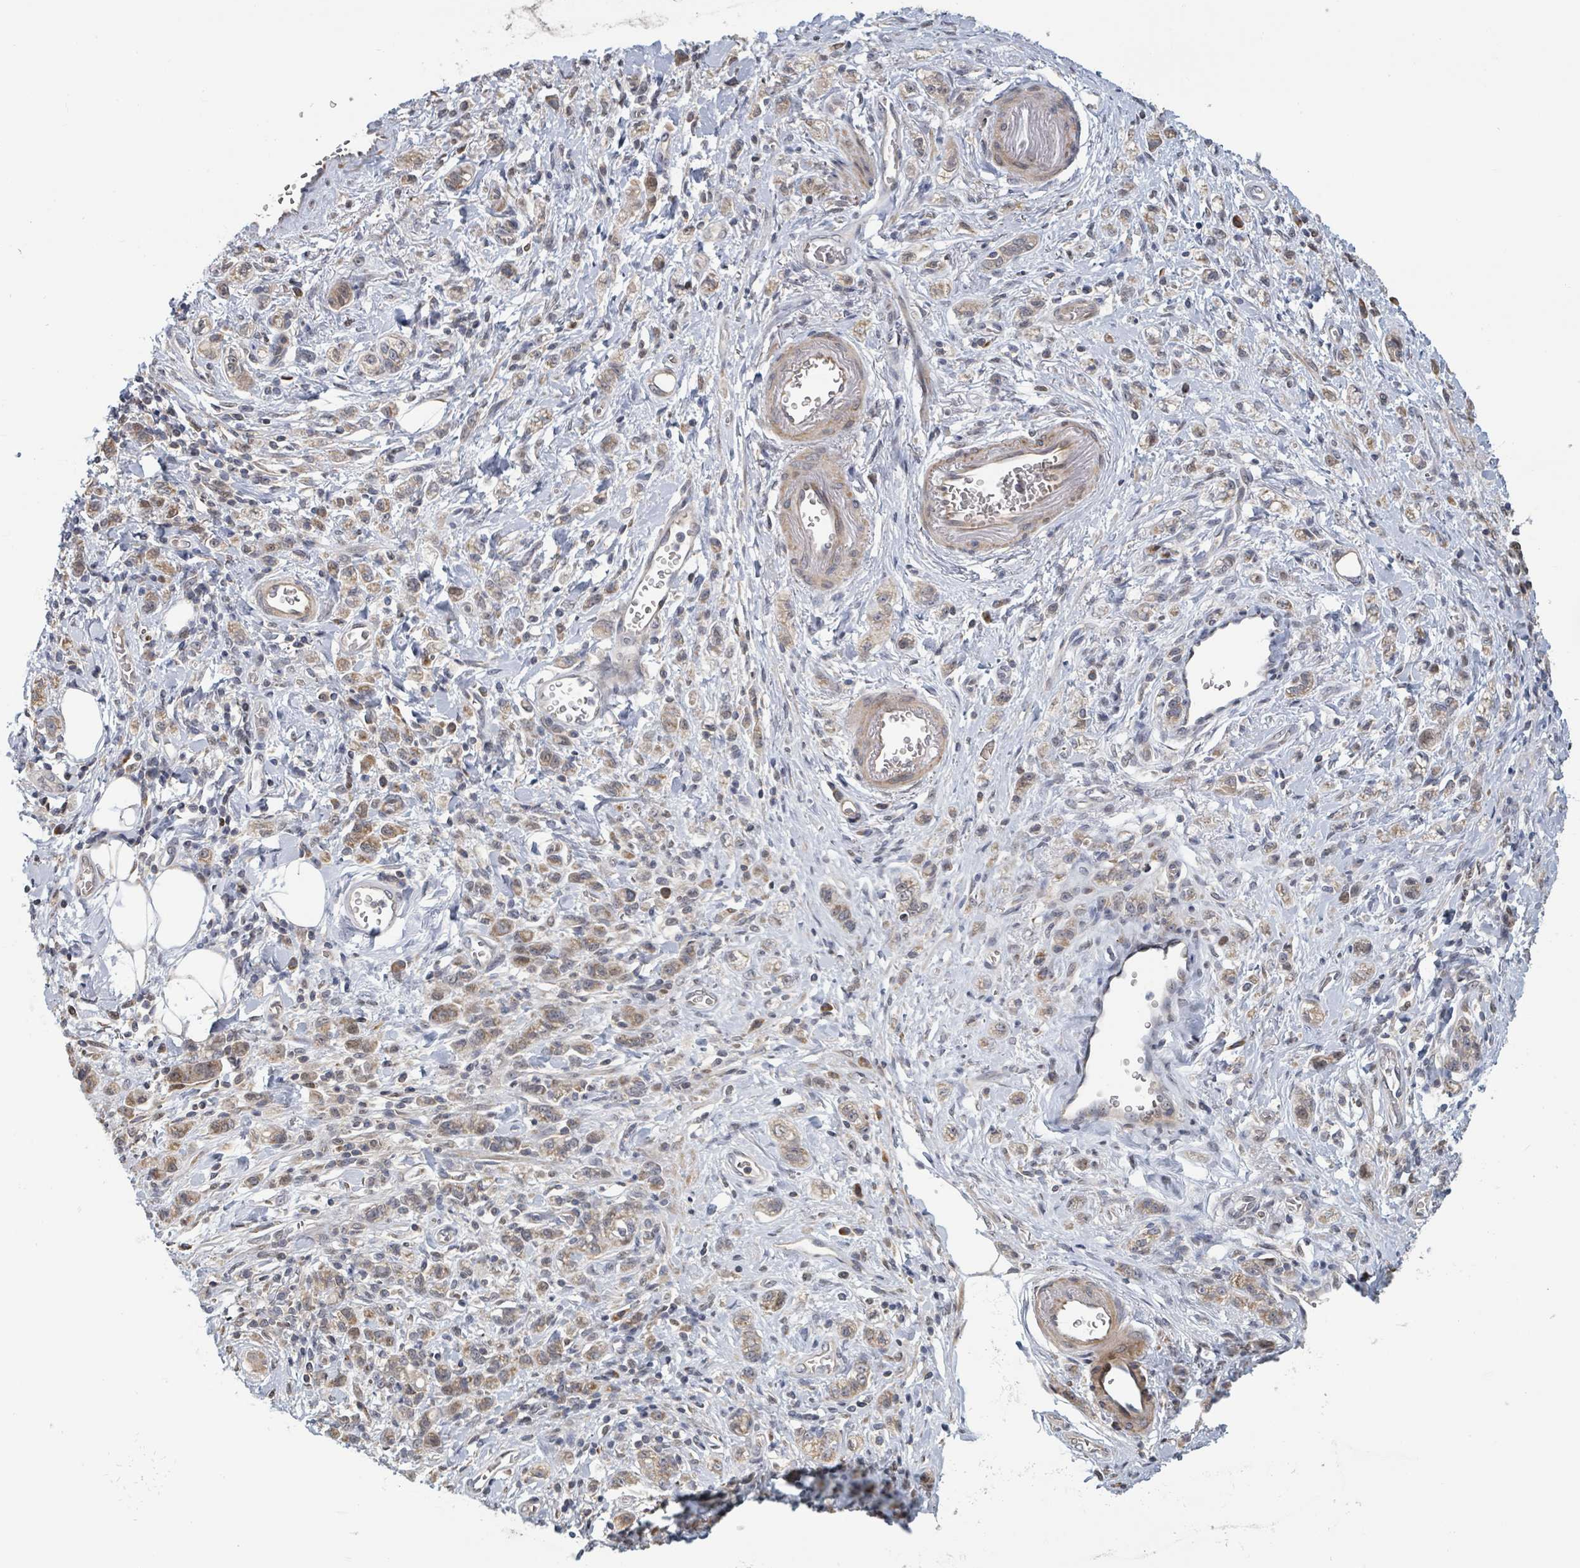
{"staining": {"intensity": "moderate", "quantity": ">75%", "location": "cytoplasmic/membranous"}, "tissue": "stomach cancer", "cell_type": "Tumor cells", "image_type": "cancer", "snomed": [{"axis": "morphology", "description": "Adenocarcinoma, NOS"}, {"axis": "topography", "description": "Stomach"}], "caption": "Immunohistochemistry (DAB) staining of adenocarcinoma (stomach) shows moderate cytoplasmic/membranous protein expression in approximately >75% of tumor cells.", "gene": "HIVEP1", "patient": {"sex": "male", "age": 77}}